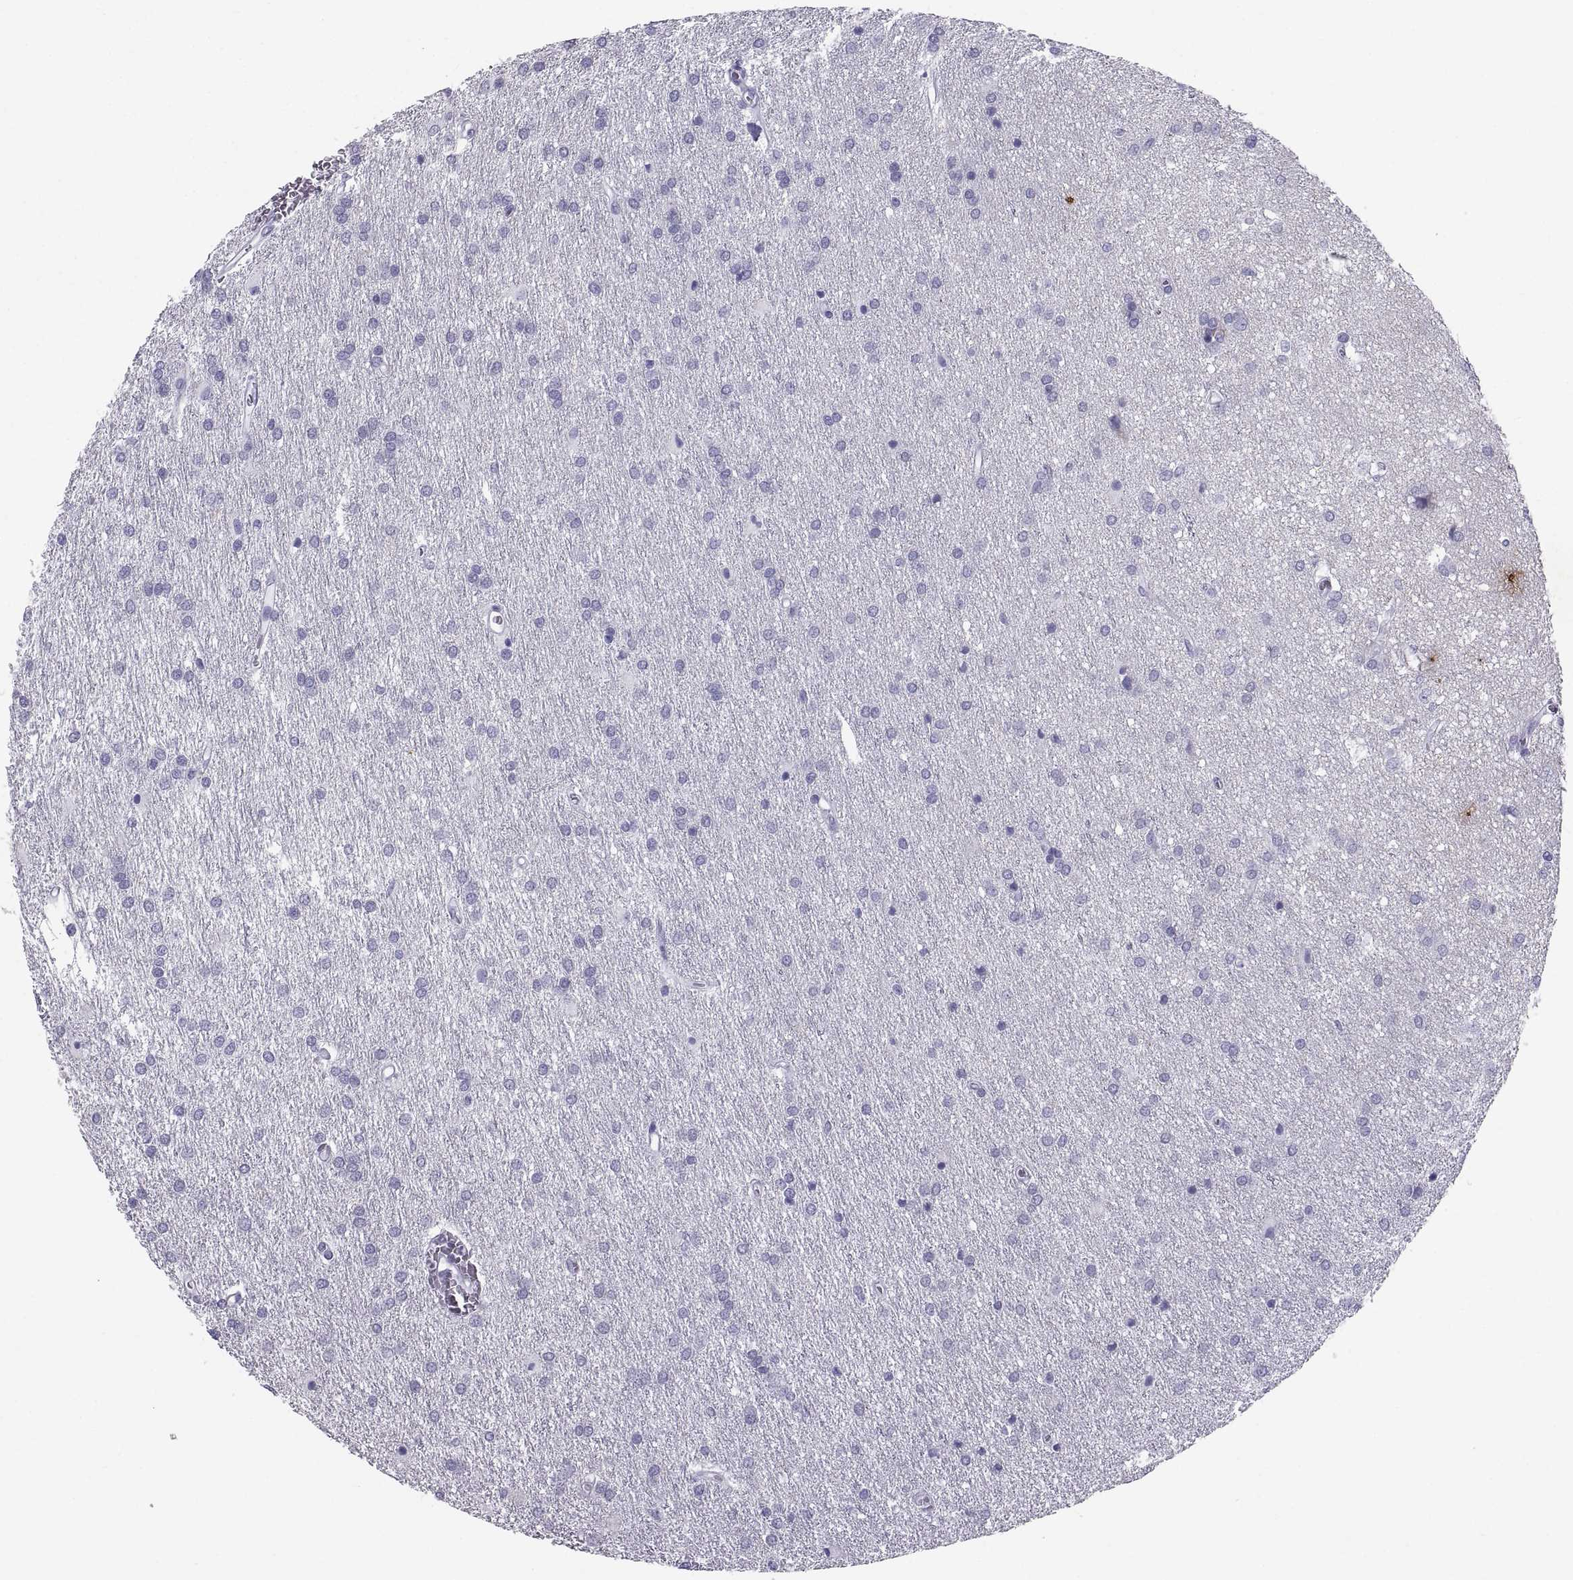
{"staining": {"intensity": "negative", "quantity": "none", "location": "none"}, "tissue": "glioma", "cell_type": "Tumor cells", "image_type": "cancer", "snomed": [{"axis": "morphology", "description": "Glioma, malignant, Low grade"}, {"axis": "topography", "description": "Brain"}], "caption": "High magnification brightfield microscopy of malignant glioma (low-grade) stained with DAB (3,3'-diaminobenzidine) (brown) and counterstained with hematoxylin (blue): tumor cells show no significant expression. (Immunohistochemistry, brightfield microscopy, high magnification).", "gene": "PCSK1N", "patient": {"sex": "female", "age": 32}}